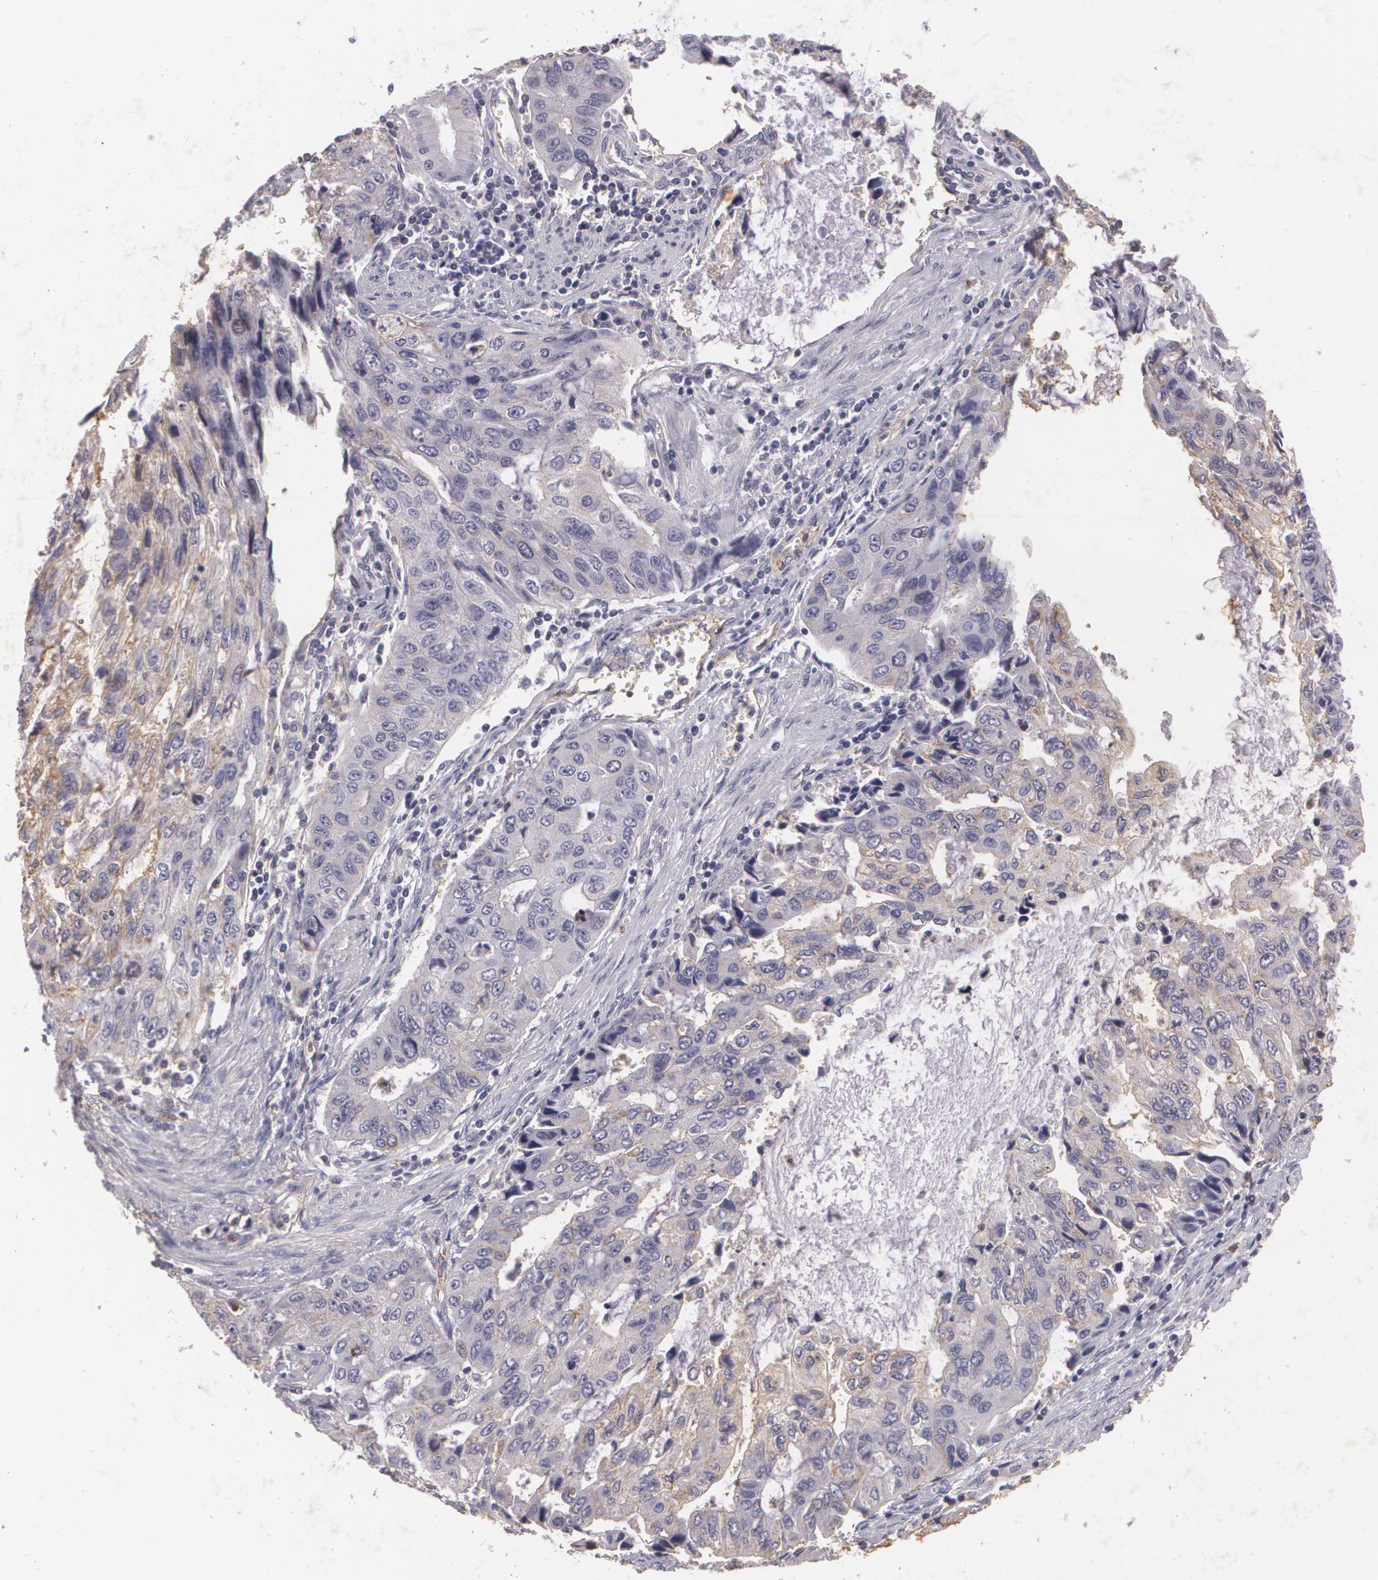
{"staining": {"intensity": "weak", "quantity": "25%-75%", "location": "cytoplasmic/membranous"}, "tissue": "stomach cancer", "cell_type": "Tumor cells", "image_type": "cancer", "snomed": [{"axis": "morphology", "description": "Adenocarcinoma, NOS"}, {"axis": "topography", "description": "Stomach, upper"}], "caption": "High-magnification brightfield microscopy of stomach cancer stained with DAB (brown) and counterstained with hematoxylin (blue). tumor cells exhibit weak cytoplasmic/membranous expression is seen in approximately25%-75% of cells.", "gene": "KCNA4", "patient": {"sex": "female", "age": 52}}